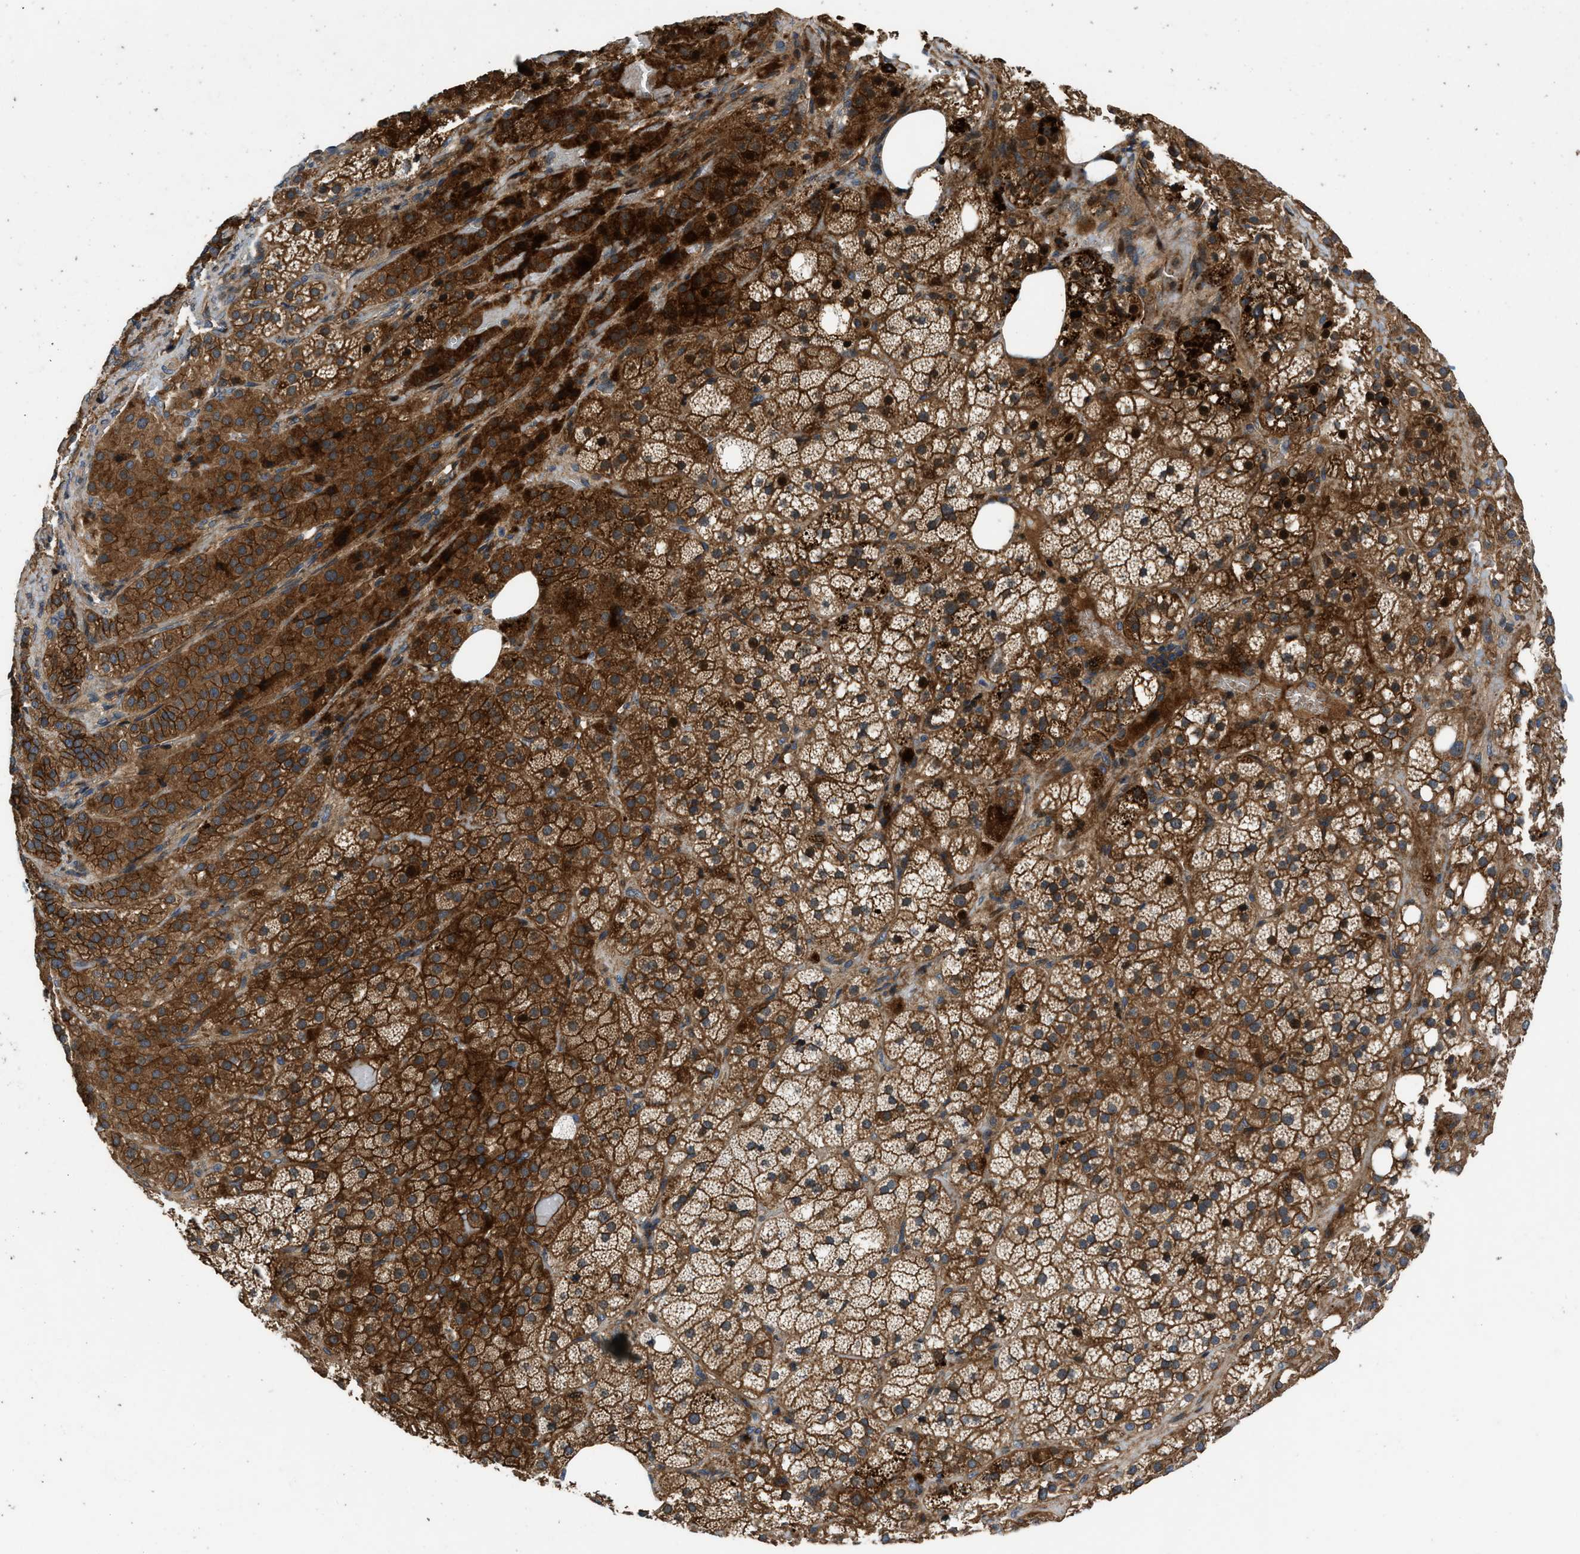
{"staining": {"intensity": "strong", "quantity": ">75%", "location": "cytoplasmic/membranous"}, "tissue": "adrenal gland", "cell_type": "Glandular cells", "image_type": "normal", "snomed": [{"axis": "morphology", "description": "Normal tissue, NOS"}, {"axis": "topography", "description": "Adrenal gland"}], "caption": "This photomicrograph reveals immunohistochemistry staining of normal human adrenal gland, with high strong cytoplasmic/membranous staining in approximately >75% of glandular cells.", "gene": "CNNM3", "patient": {"sex": "female", "age": 59}}